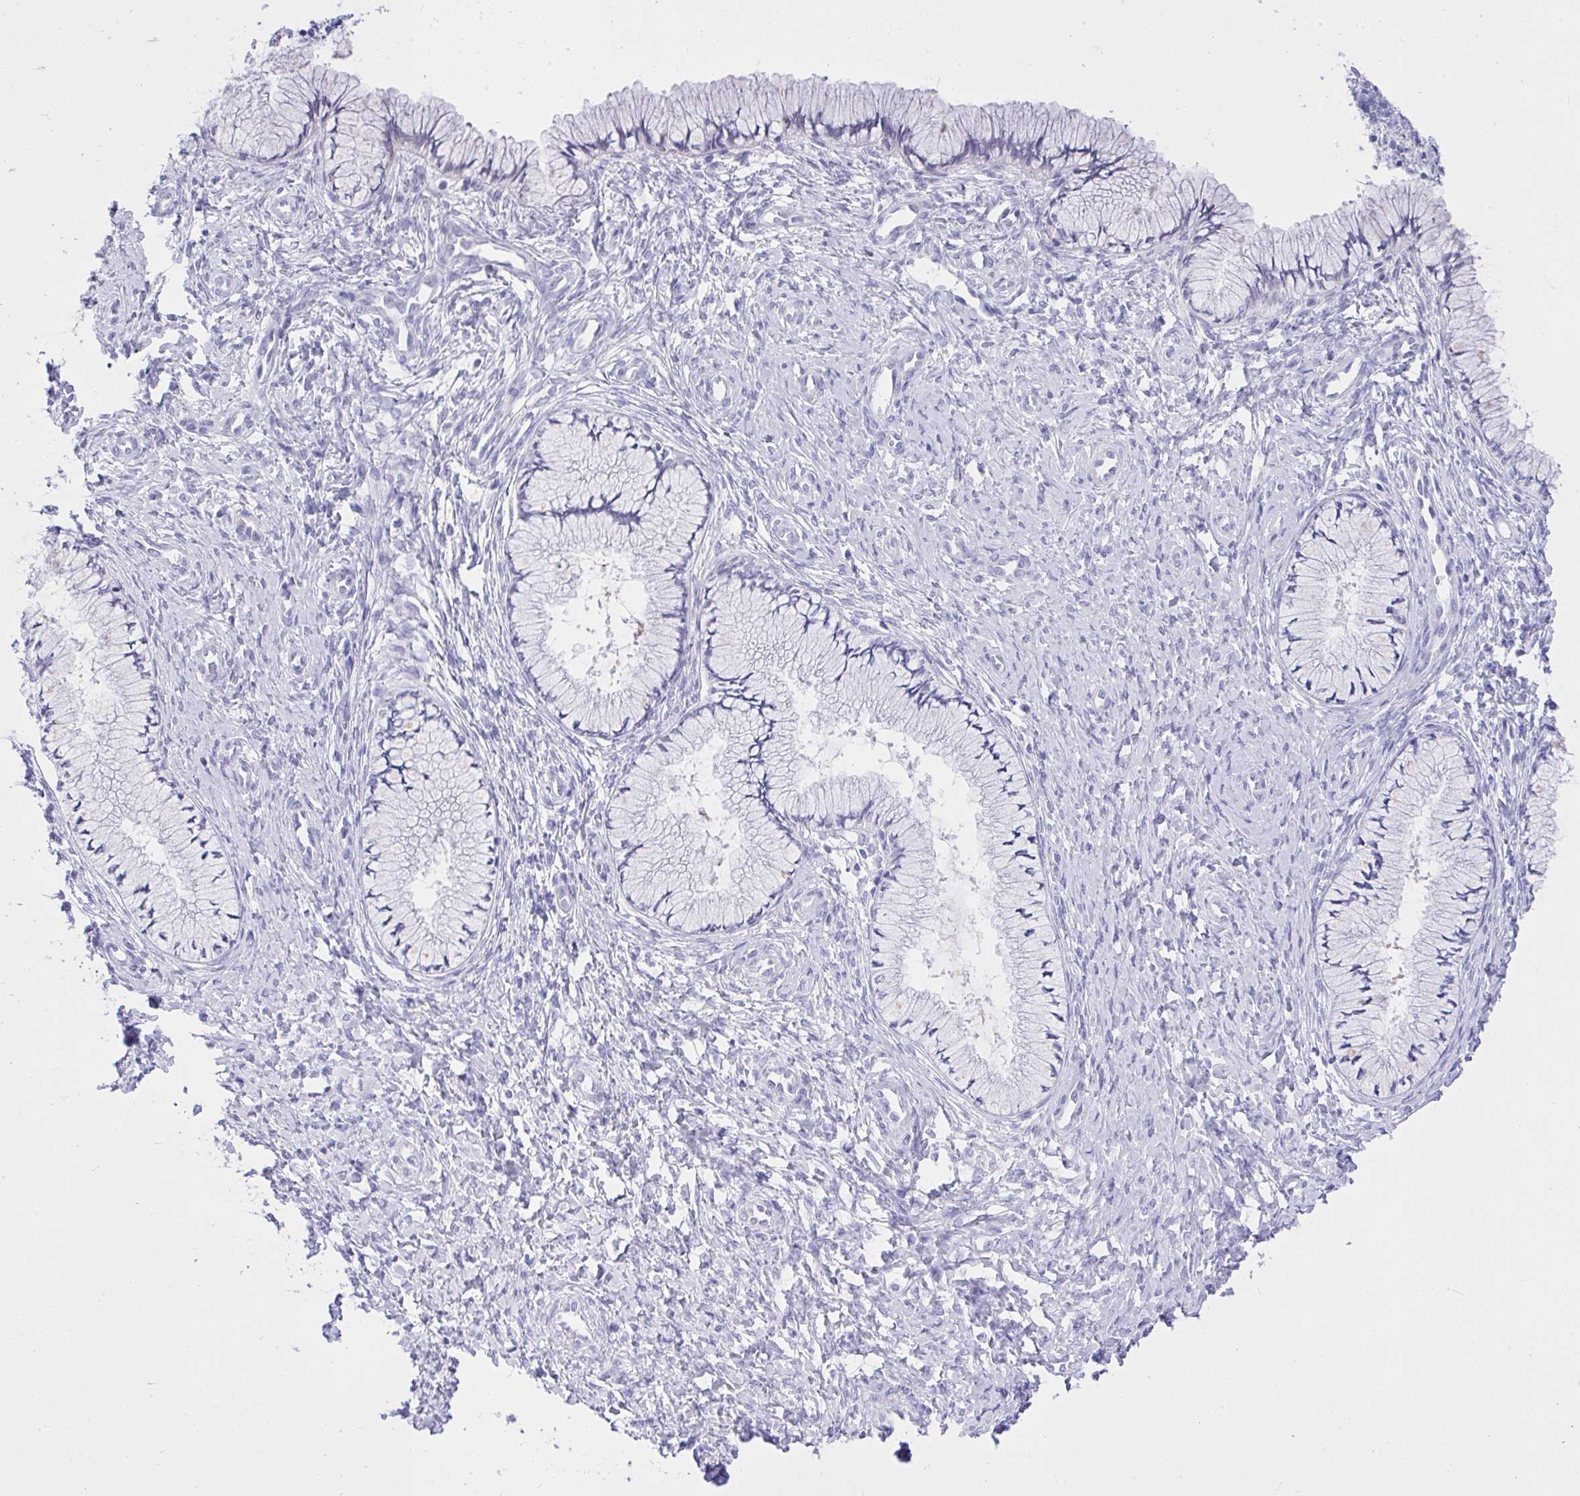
{"staining": {"intensity": "negative", "quantity": "none", "location": "none"}, "tissue": "cervix", "cell_type": "Glandular cells", "image_type": "normal", "snomed": [{"axis": "morphology", "description": "Normal tissue, NOS"}, {"axis": "topography", "description": "Cervix"}], "caption": "The photomicrograph reveals no staining of glandular cells in normal cervix. (Stains: DAB (3,3'-diaminobenzidine) immunohistochemistry (IHC) with hematoxylin counter stain, Microscopy: brightfield microscopy at high magnification).", "gene": "MS4A12", "patient": {"sex": "female", "age": 37}}